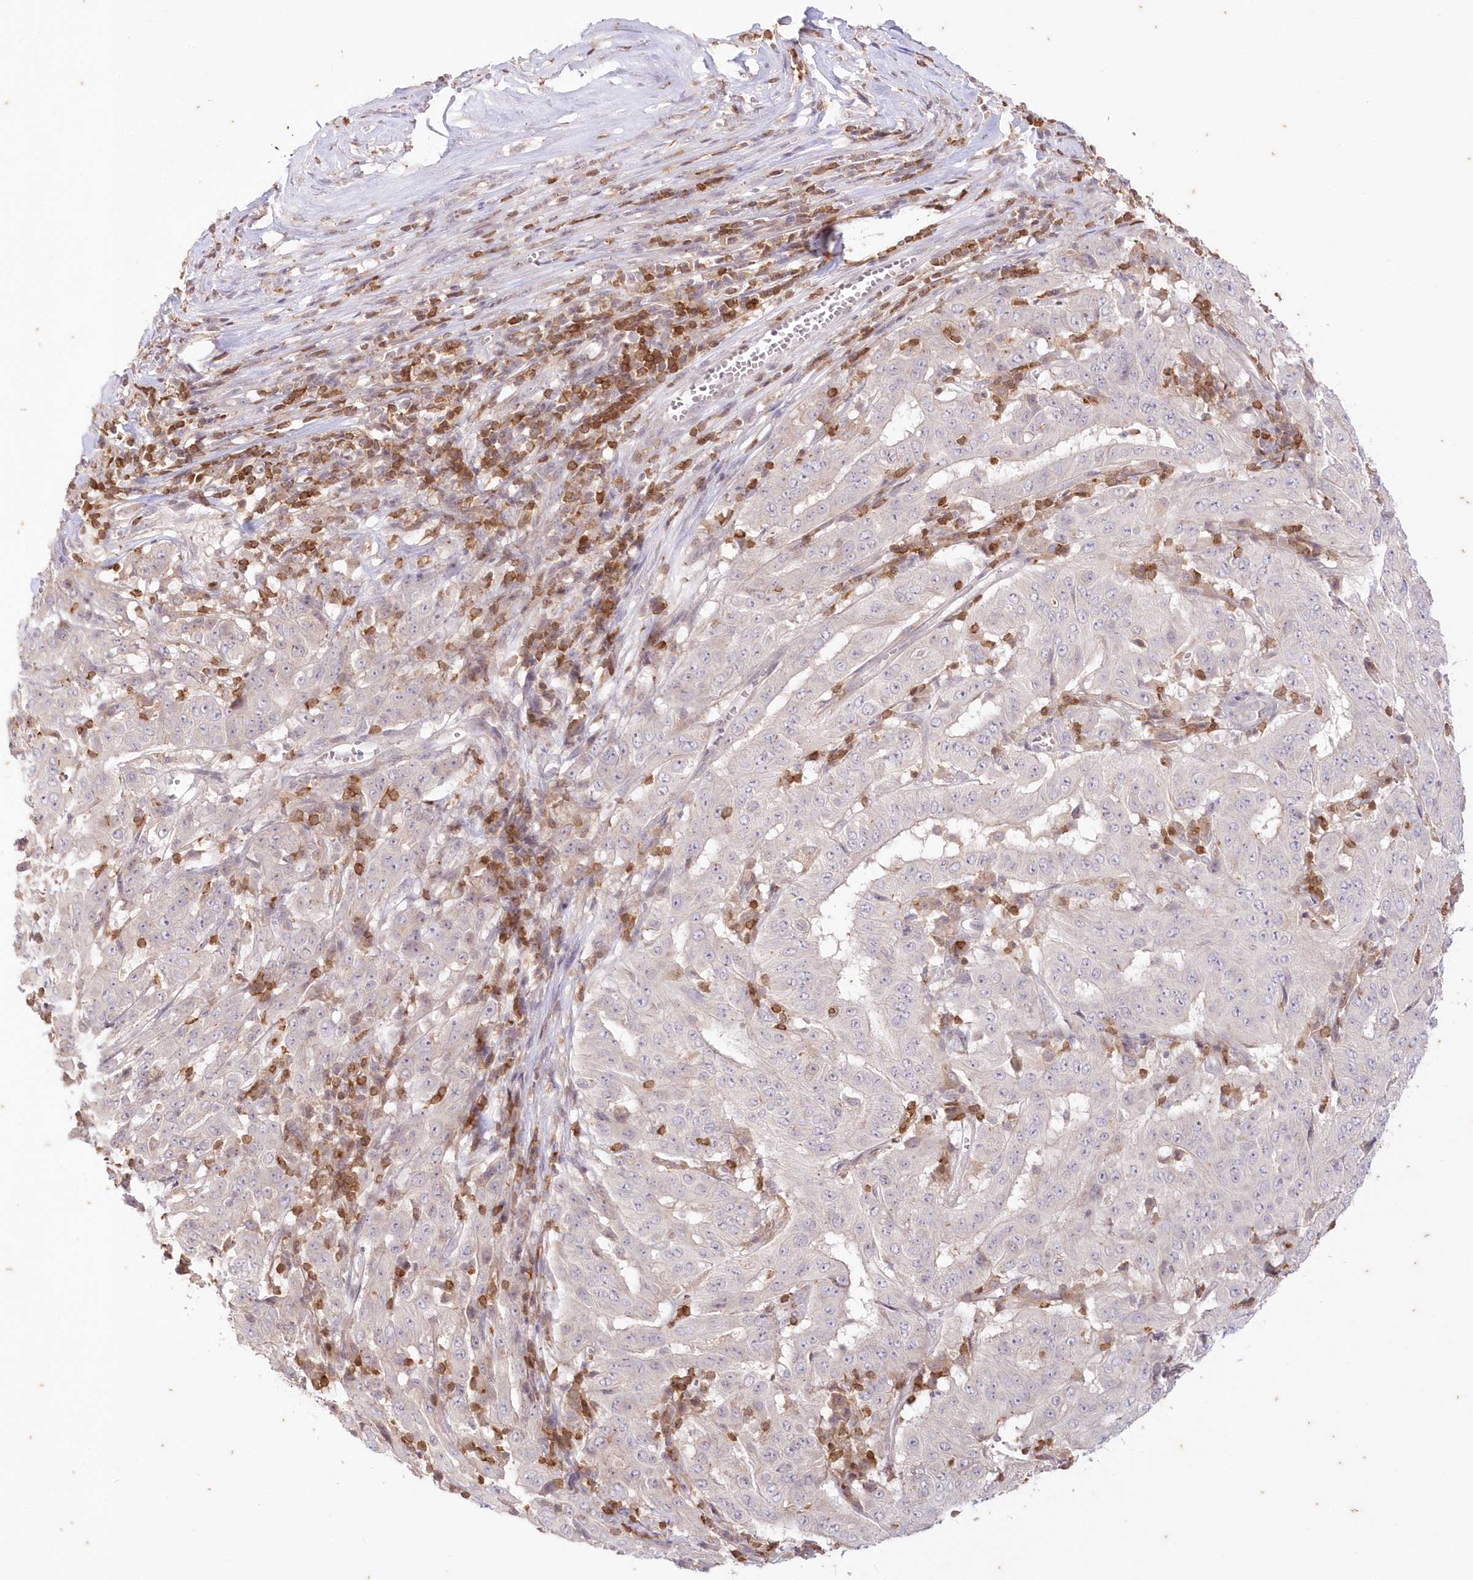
{"staining": {"intensity": "strong", "quantity": "<25%", "location": "cytoplasmic/membranous"}, "tissue": "pancreatic cancer", "cell_type": "Tumor cells", "image_type": "cancer", "snomed": [{"axis": "morphology", "description": "Adenocarcinoma, NOS"}, {"axis": "topography", "description": "Pancreas"}], "caption": "An IHC micrograph of neoplastic tissue is shown. Protein staining in brown highlights strong cytoplasmic/membranous positivity in pancreatic cancer (adenocarcinoma) within tumor cells. The staining was performed using DAB (3,3'-diaminobenzidine), with brown indicating positive protein expression. Nuclei are stained blue with hematoxylin.", "gene": "MTMR3", "patient": {"sex": "male", "age": 63}}